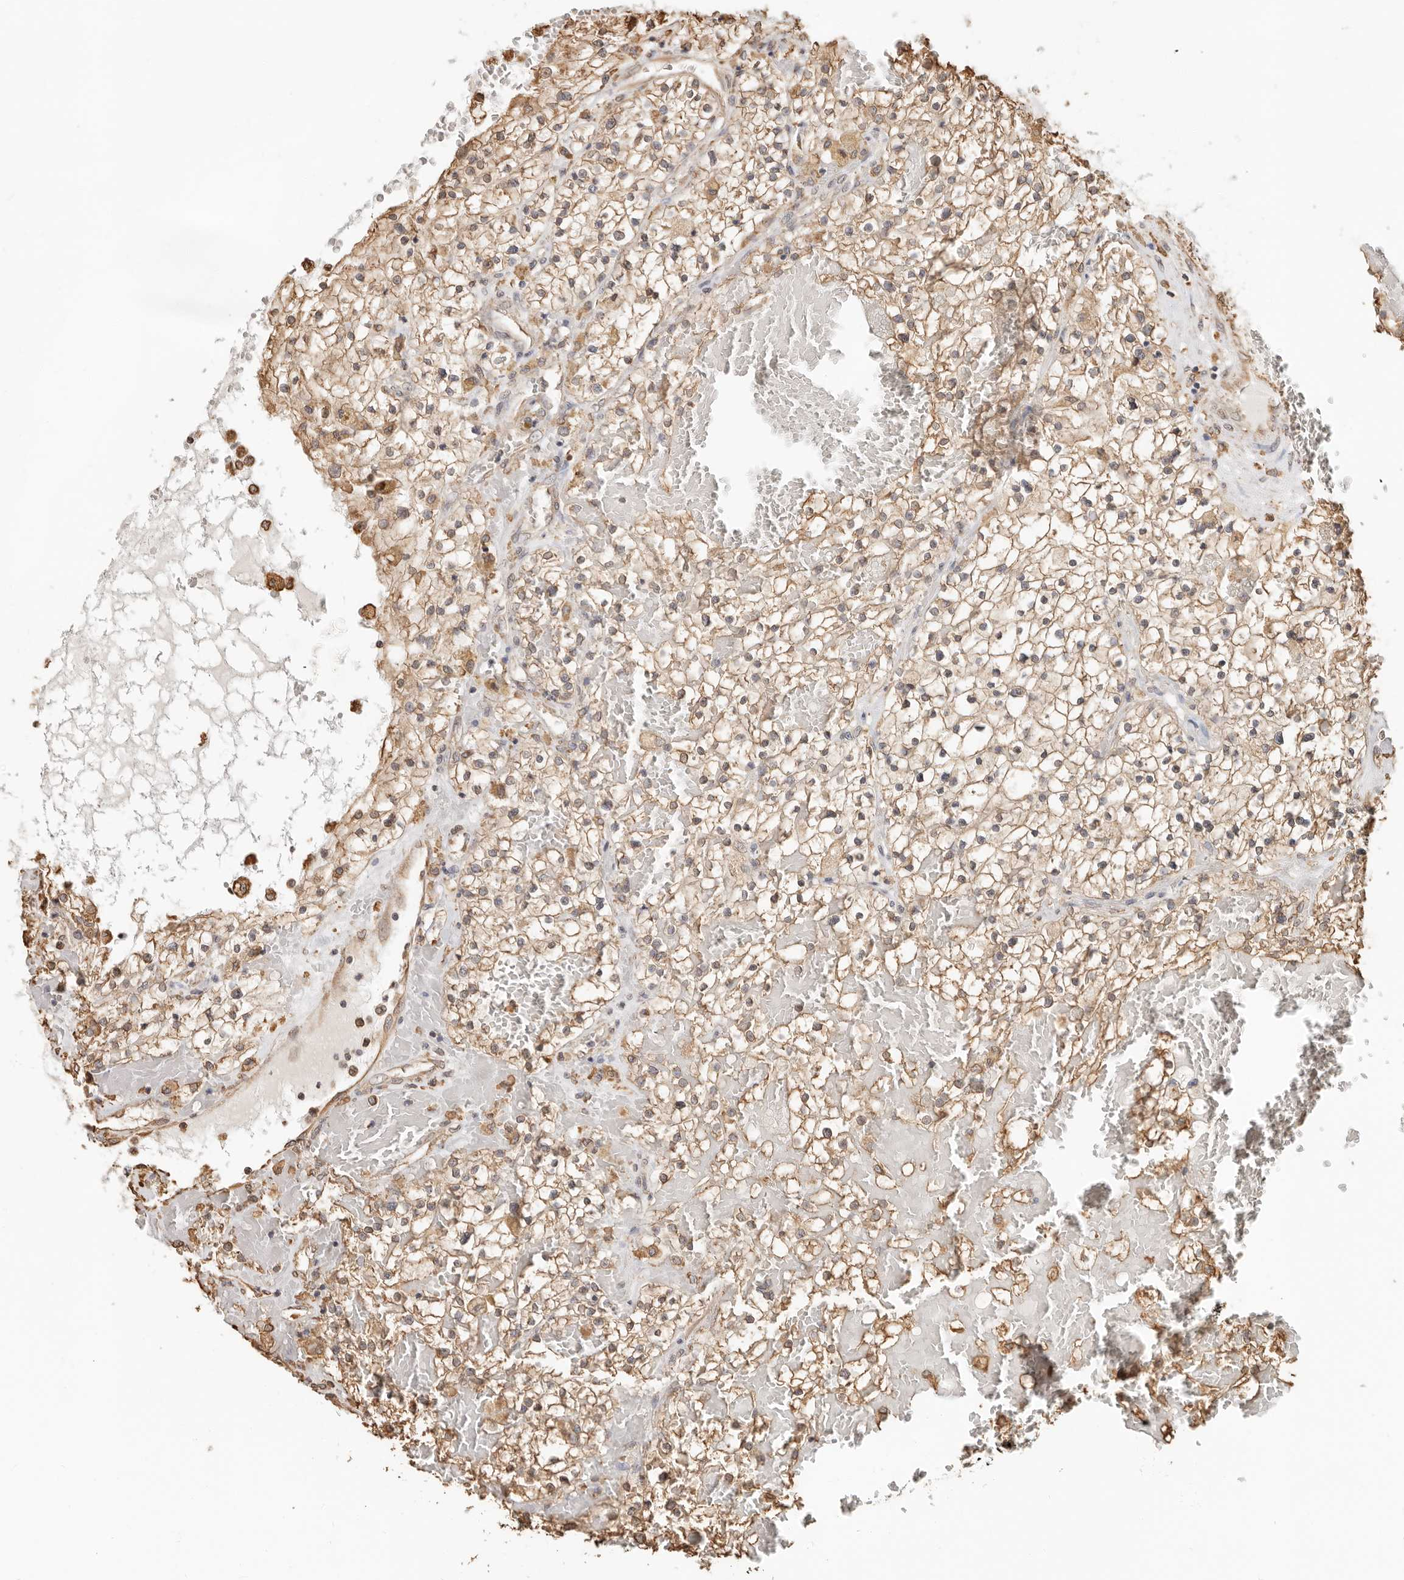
{"staining": {"intensity": "moderate", "quantity": ">75%", "location": "cytoplasmic/membranous"}, "tissue": "renal cancer", "cell_type": "Tumor cells", "image_type": "cancer", "snomed": [{"axis": "morphology", "description": "Normal tissue, NOS"}, {"axis": "morphology", "description": "Adenocarcinoma, NOS"}, {"axis": "topography", "description": "Kidney"}], "caption": "Adenocarcinoma (renal) stained with IHC reveals moderate cytoplasmic/membranous positivity in approximately >75% of tumor cells.", "gene": "ARHGEF10L", "patient": {"sex": "male", "age": 68}}